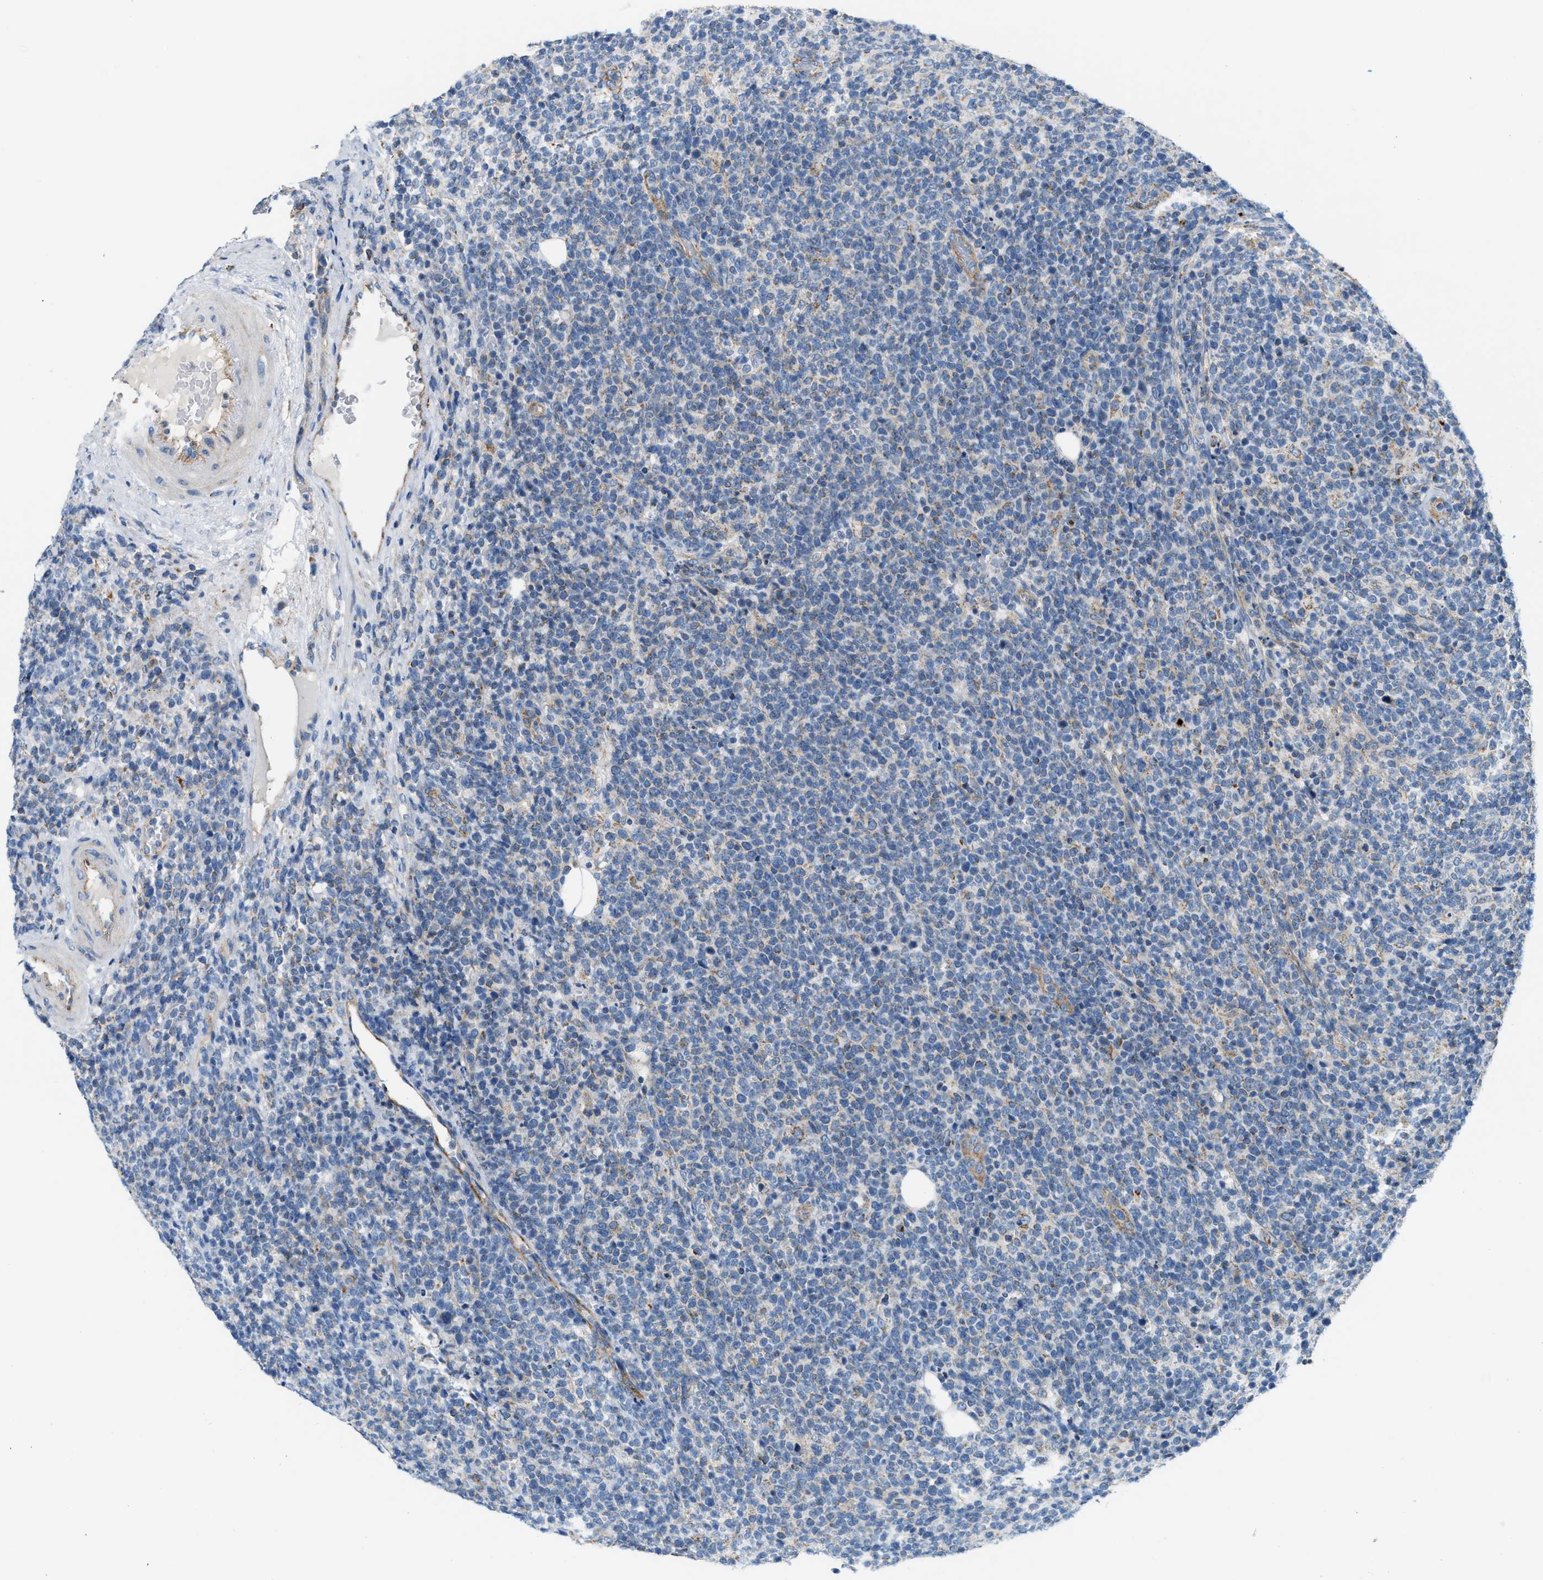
{"staining": {"intensity": "weak", "quantity": "<25%", "location": "cytoplasmic/membranous"}, "tissue": "lymphoma", "cell_type": "Tumor cells", "image_type": "cancer", "snomed": [{"axis": "morphology", "description": "Malignant lymphoma, non-Hodgkin's type, High grade"}, {"axis": "topography", "description": "Lymph node"}], "caption": "A micrograph of human high-grade malignant lymphoma, non-Hodgkin's type is negative for staining in tumor cells.", "gene": "JADE1", "patient": {"sex": "male", "age": 61}}